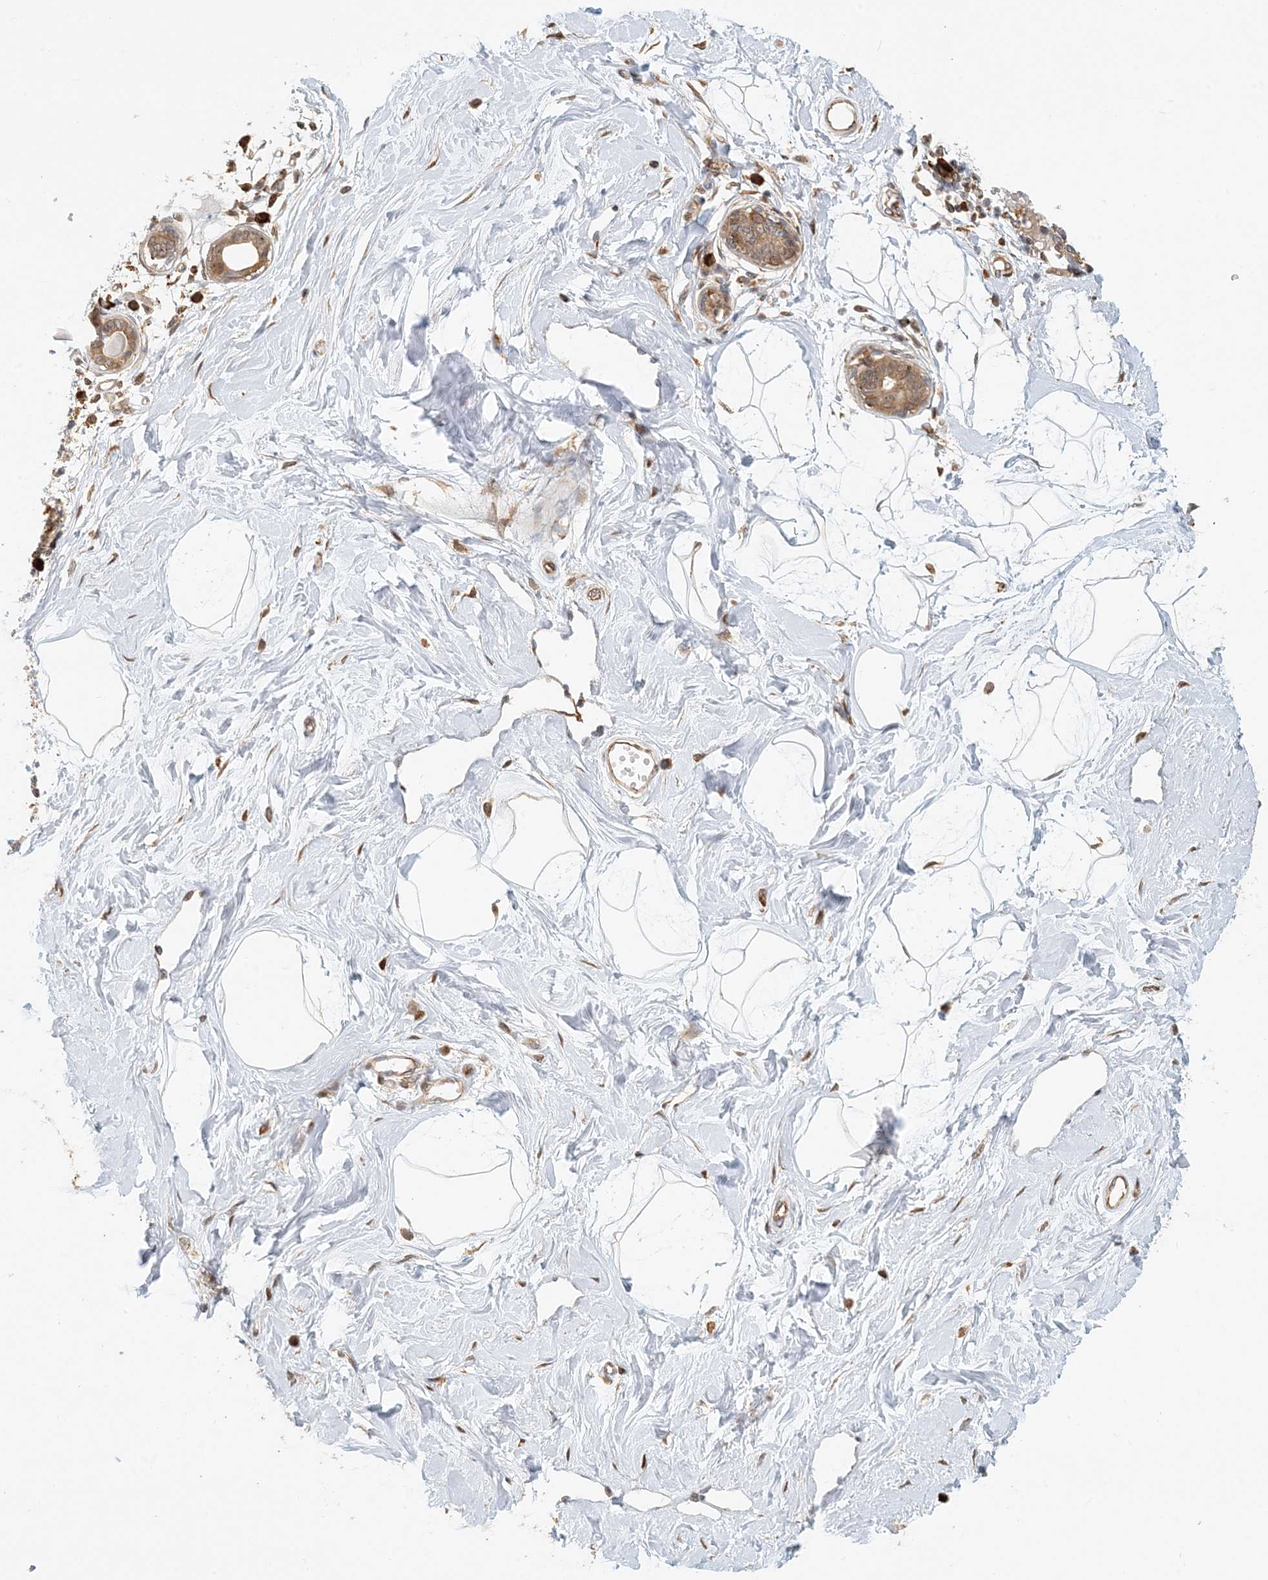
{"staining": {"intensity": "moderate", "quantity": "<25%", "location": "cytoplasmic/membranous"}, "tissue": "breast", "cell_type": "Adipocytes", "image_type": "normal", "snomed": [{"axis": "morphology", "description": "Normal tissue, NOS"}, {"axis": "topography", "description": "Breast"}], "caption": "Immunohistochemistry micrograph of normal human breast stained for a protein (brown), which exhibits low levels of moderate cytoplasmic/membranous staining in approximately <25% of adipocytes.", "gene": "HNMT", "patient": {"sex": "female", "age": 45}}